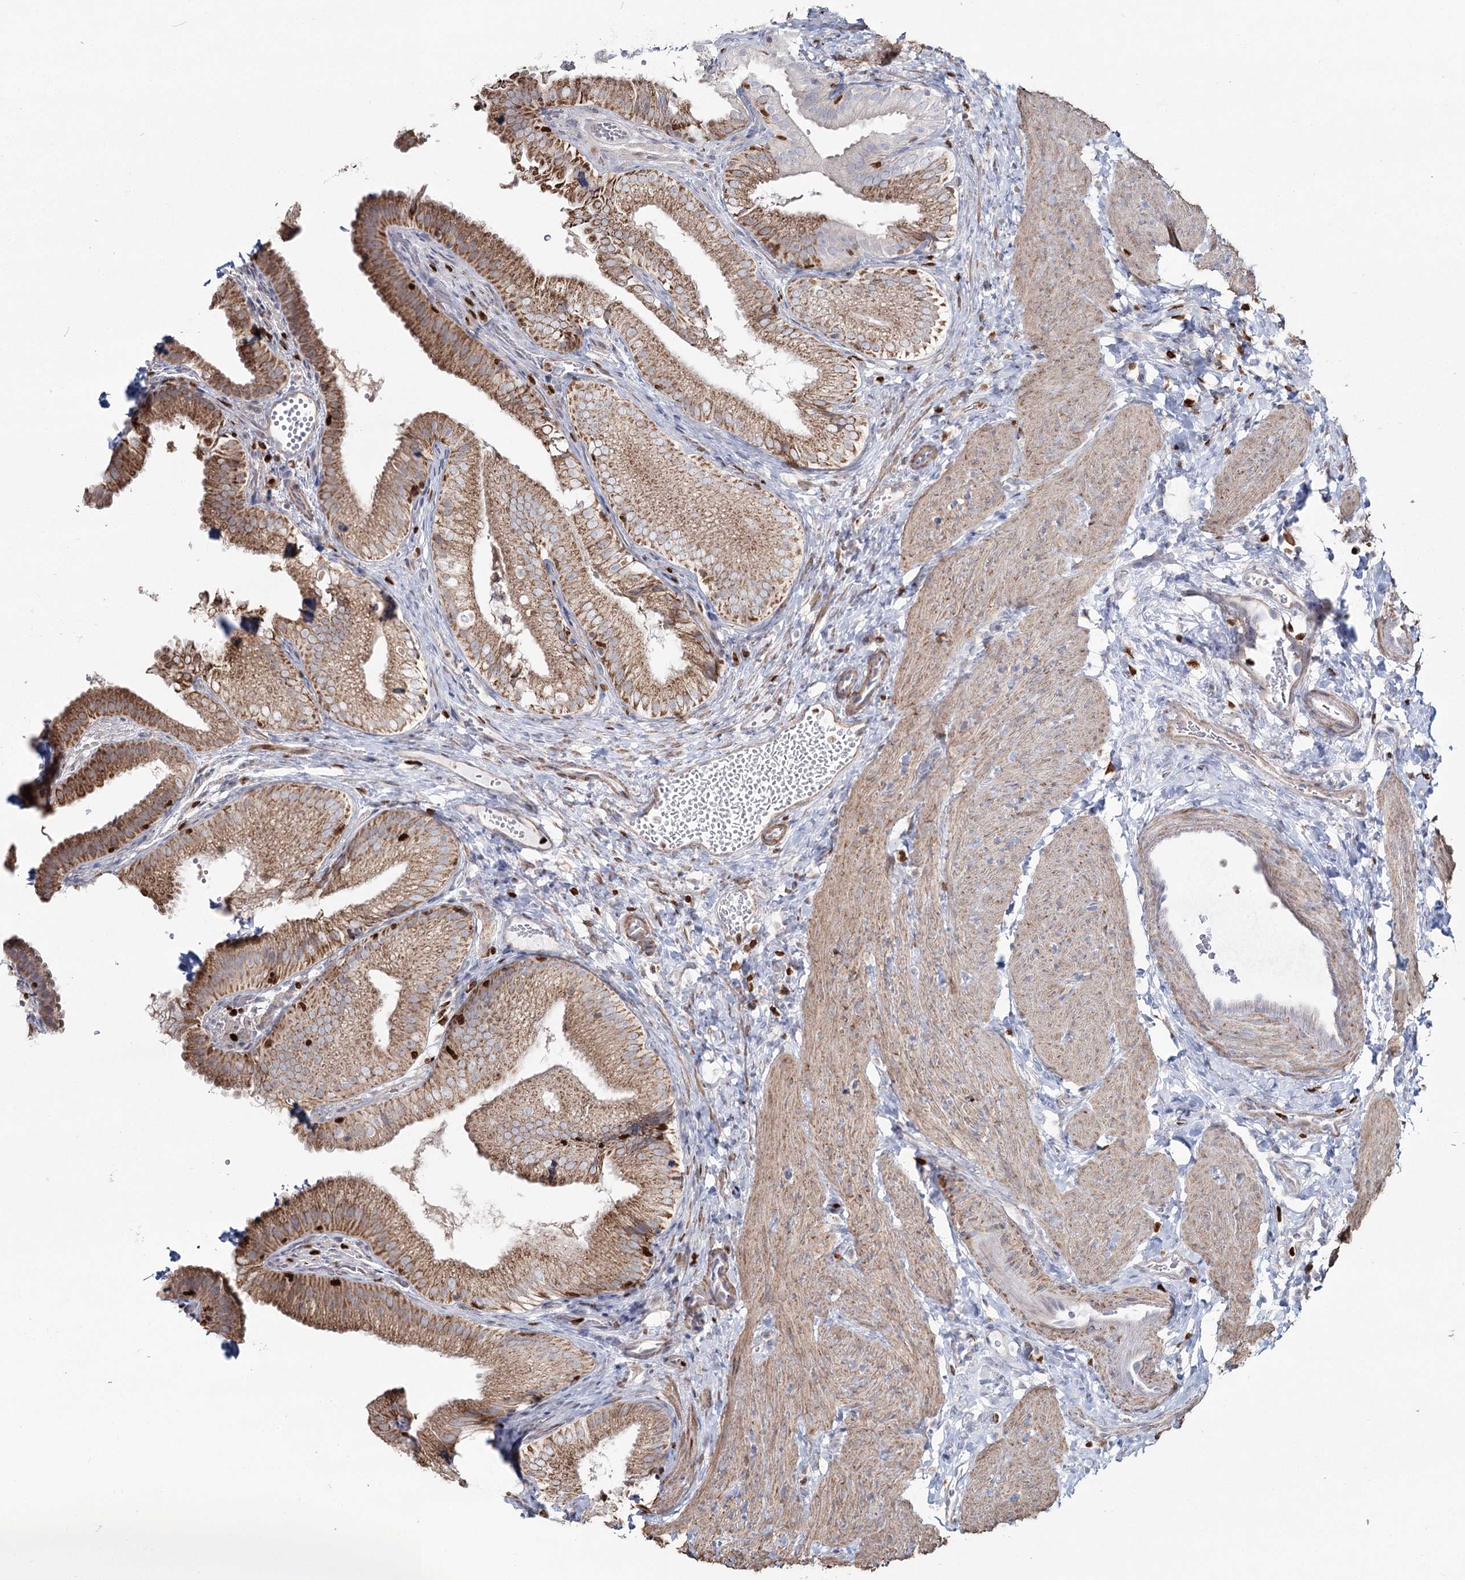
{"staining": {"intensity": "moderate", "quantity": ">75%", "location": "cytoplasmic/membranous"}, "tissue": "gallbladder", "cell_type": "Glandular cells", "image_type": "normal", "snomed": [{"axis": "morphology", "description": "Normal tissue, NOS"}, {"axis": "topography", "description": "Gallbladder"}], "caption": "Immunohistochemical staining of benign gallbladder exhibits >75% levels of moderate cytoplasmic/membranous protein expression in approximately >75% of glandular cells.", "gene": "PDHX", "patient": {"sex": "female", "age": 30}}